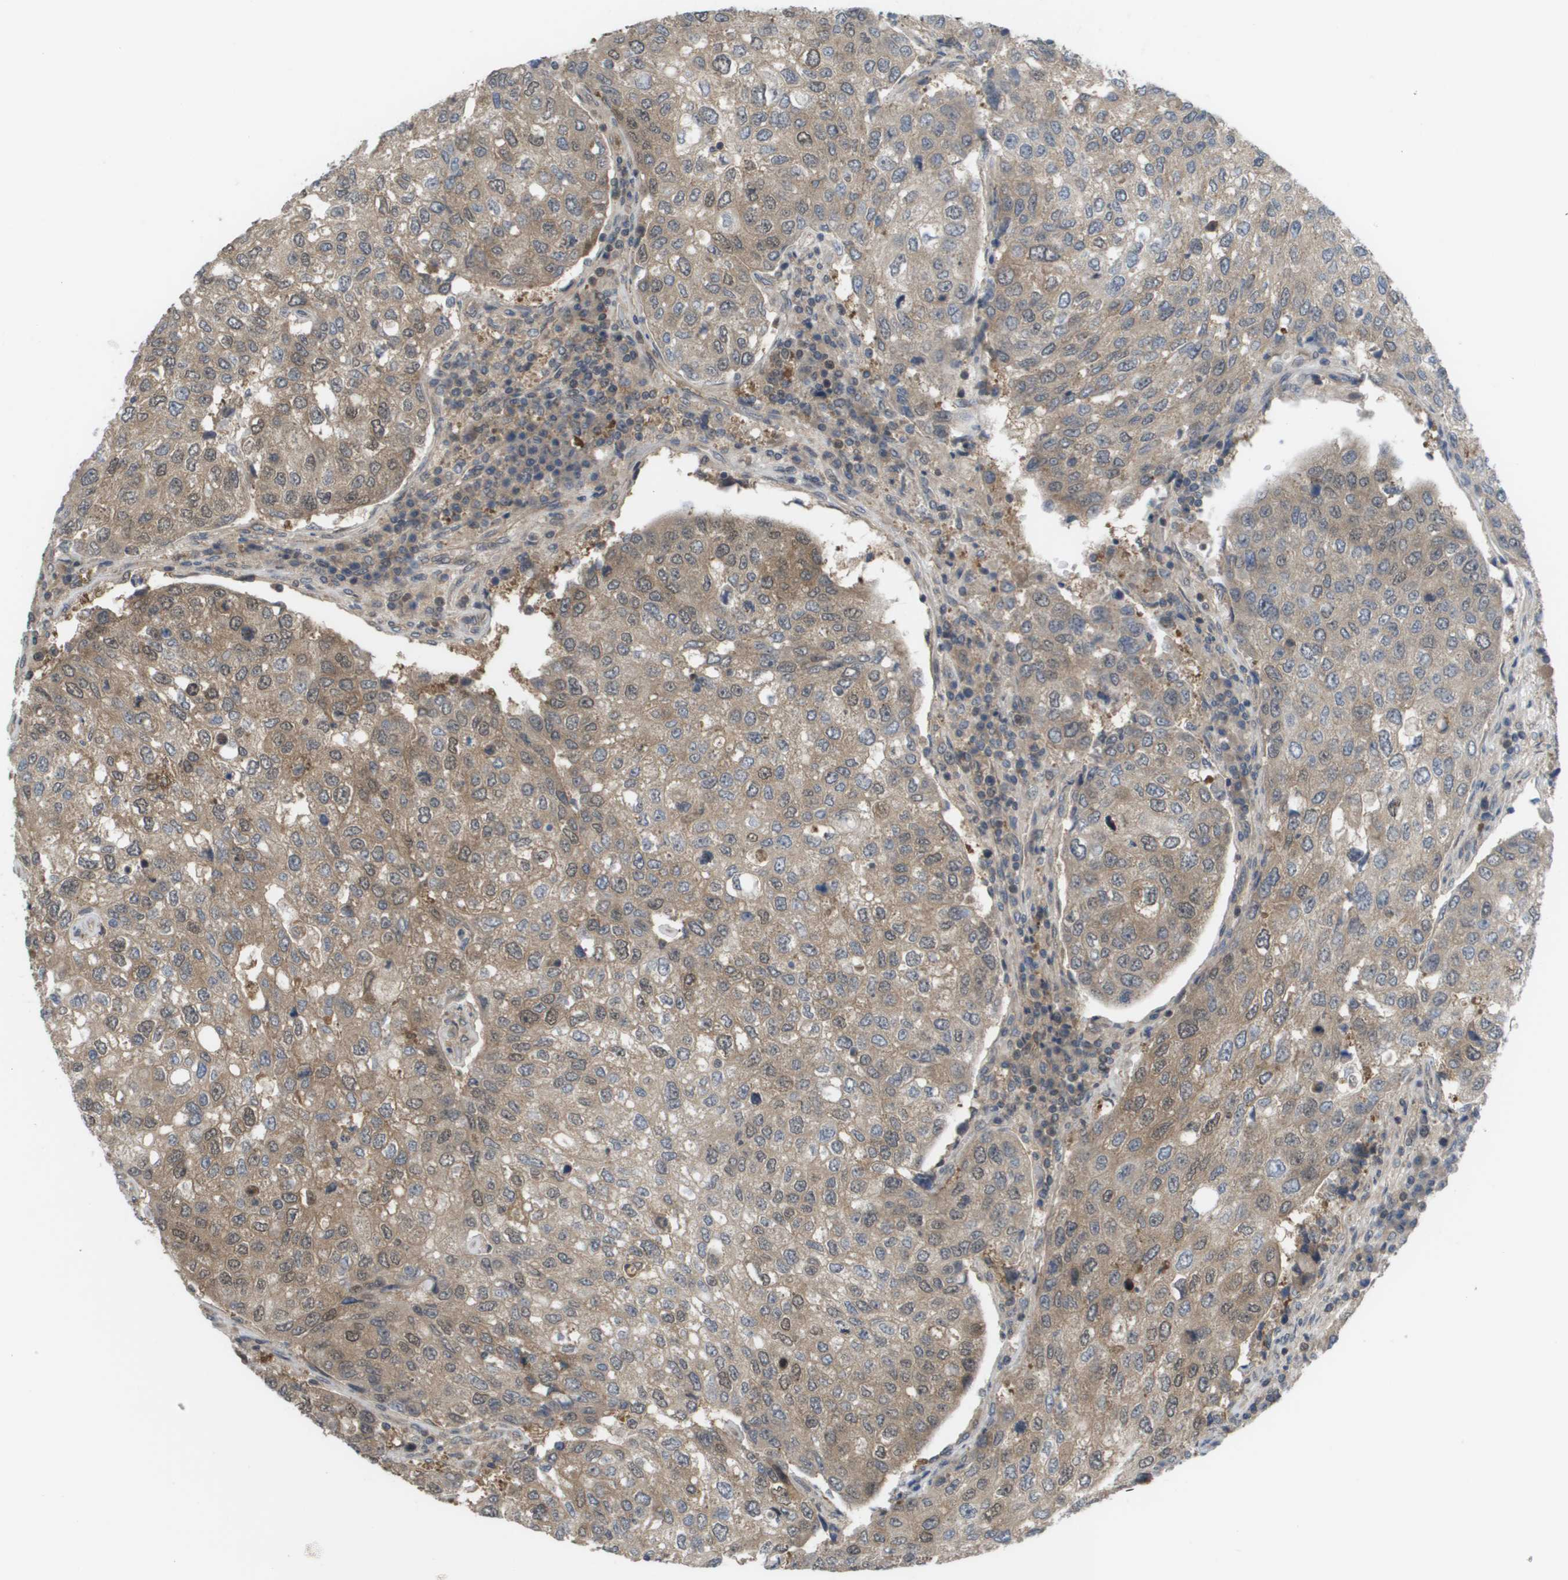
{"staining": {"intensity": "moderate", "quantity": "25%-75%", "location": "cytoplasmic/membranous,nuclear"}, "tissue": "urothelial cancer", "cell_type": "Tumor cells", "image_type": "cancer", "snomed": [{"axis": "morphology", "description": "Urothelial carcinoma, High grade"}, {"axis": "topography", "description": "Lymph node"}, {"axis": "topography", "description": "Urinary bladder"}], "caption": "Approximately 25%-75% of tumor cells in human urothelial cancer demonstrate moderate cytoplasmic/membranous and nuclear protein positivity as visualized by brown immunohistochemical staining.", "gene": "CTPS2", "patient": {"sex": "male", "age": 51}}